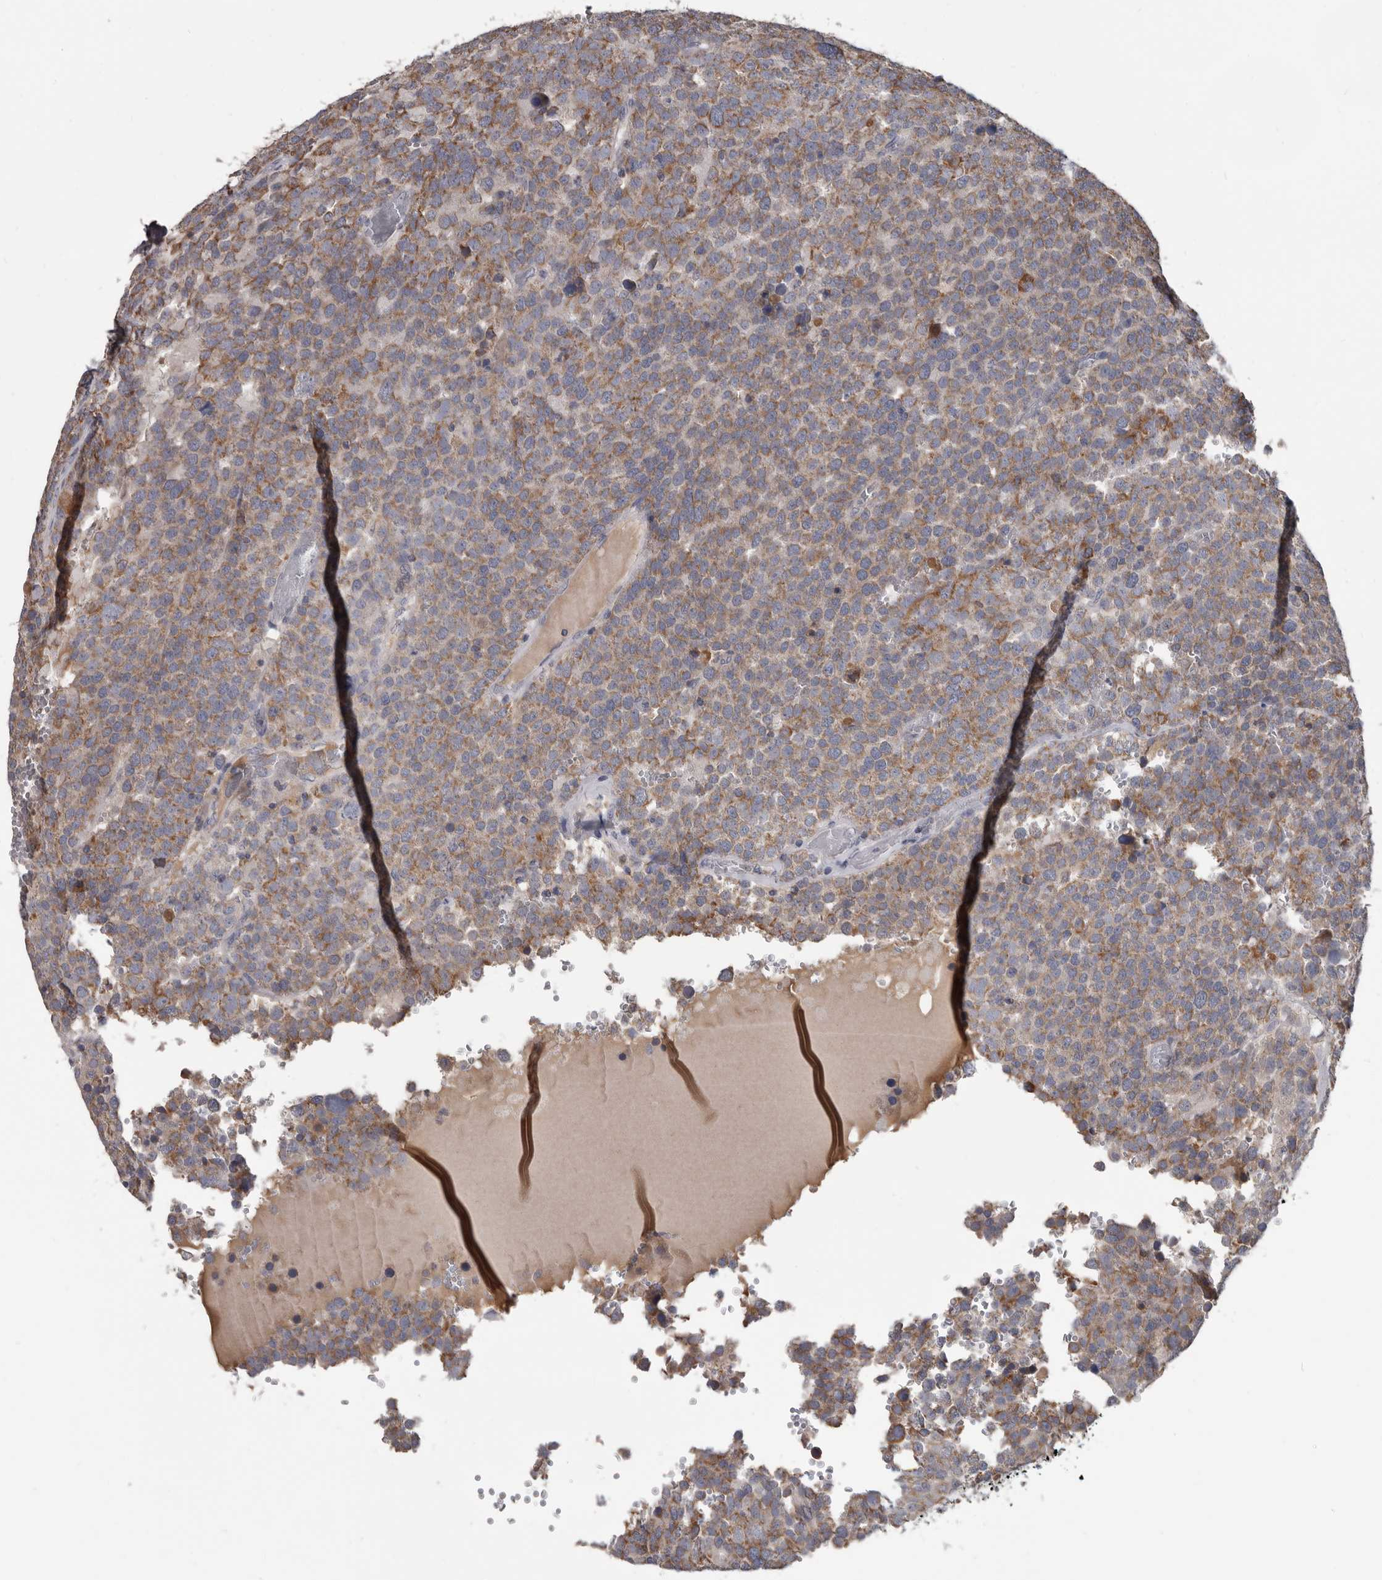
{"staining": {"intensity": "moderate", "quantity": ">75%", "location": "cytoplasmic/membranous"}, "tissue": "testis cancer", "cell_type": "Tumor cells", "image_type": "cancer", "snomed": [{"axis": "morphology", "description": "Seminoma, NOS"}, {"axis": "topography", "description": "Testis"}], "caption": "Immunohistochemical staining of human testis cancer (seminoma) reveals medium levels of moderate cytoplasmic/membranous staining in approximately >75% of tumor cells.", "gene": "ALDH5A1", "patient": {"sex": "male", "age": 71}}